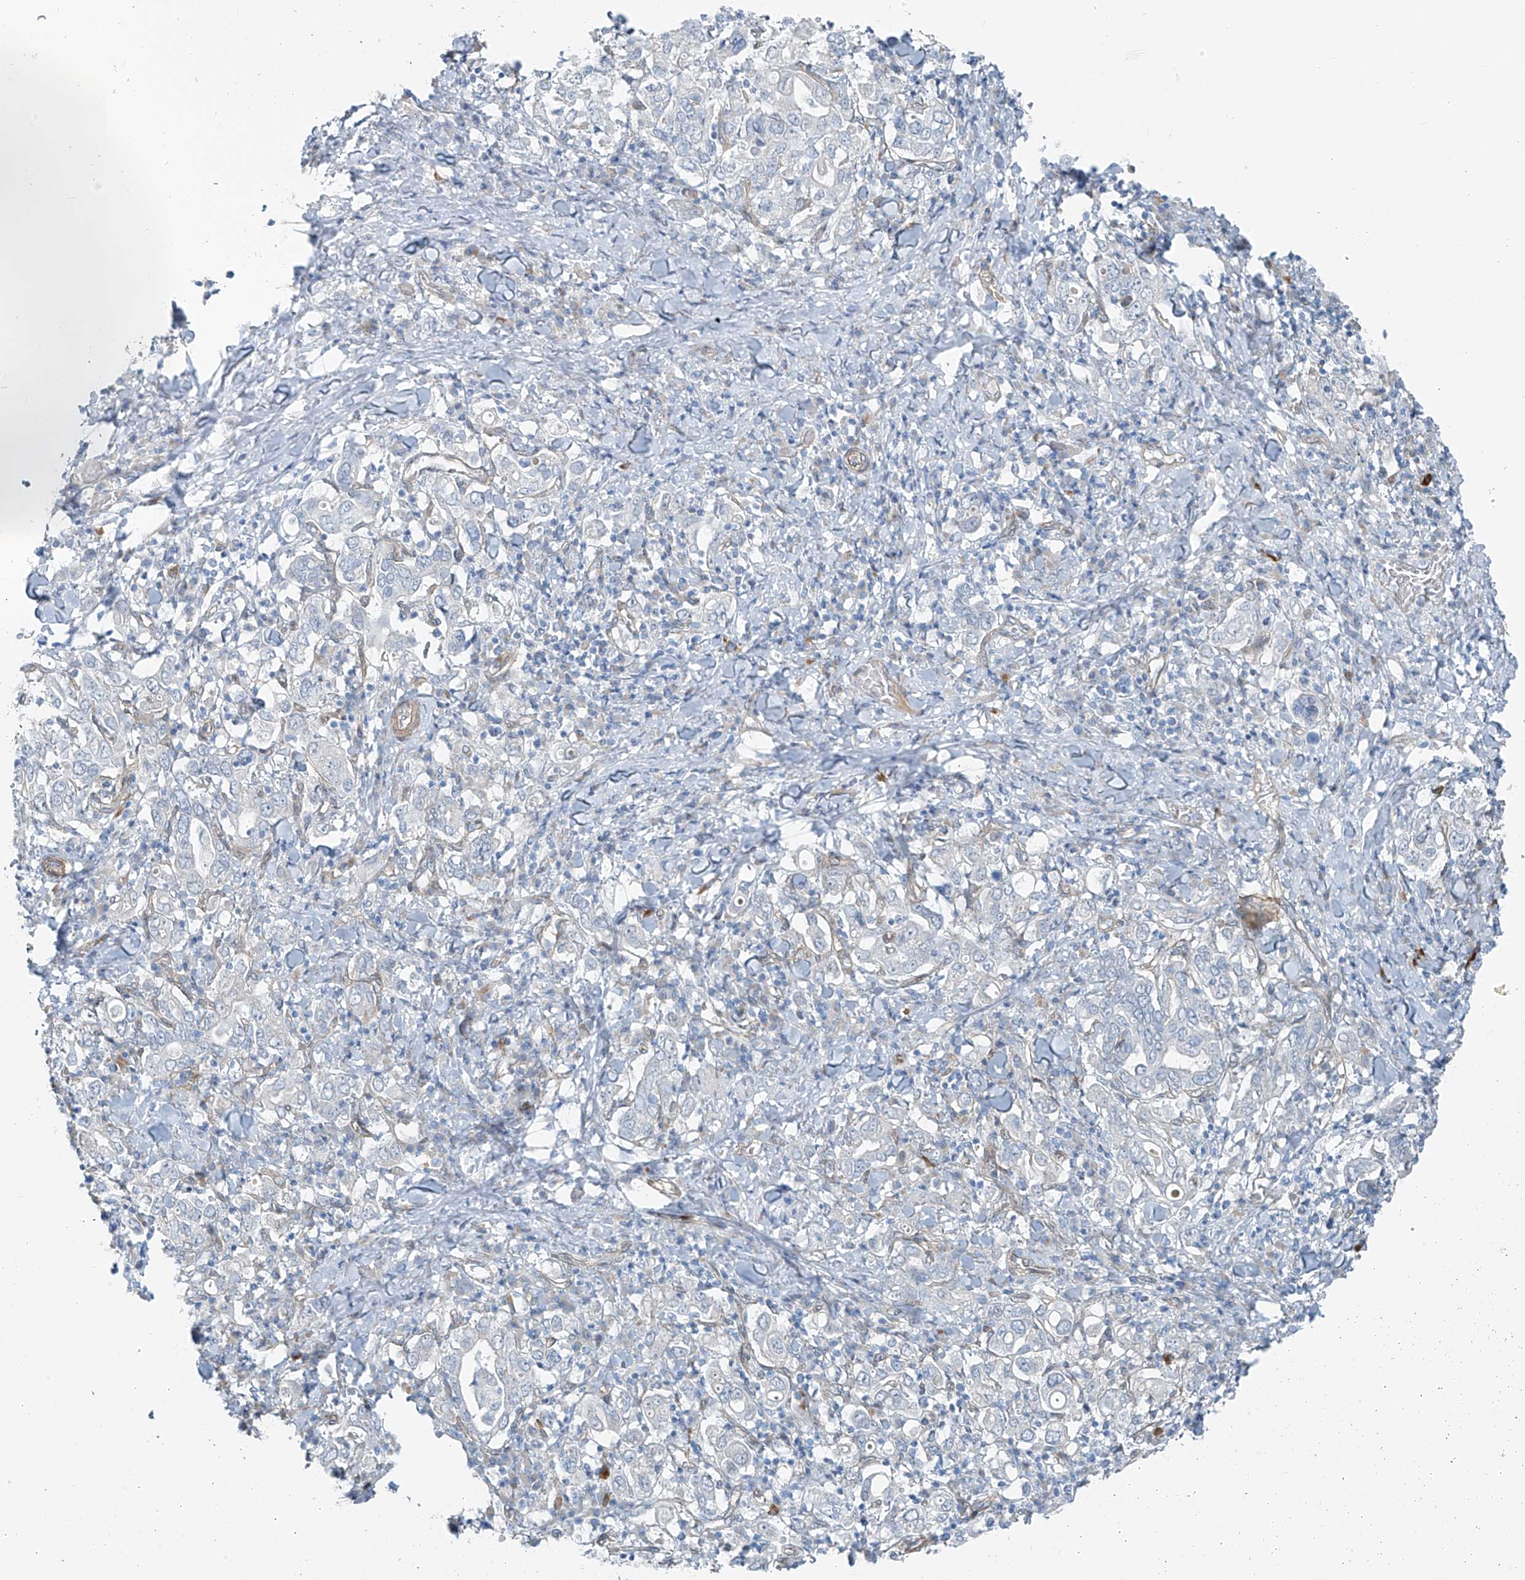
{"staining": {"intensity": "negative", "quantity": "none", "location": "none"}, "tissue": "stomach cancer", "cell_type": "Tumor cells", "image_type": "cancer", "snomed": [{"axis": "morphology", "description": "Adenocarcinoma, NOS"}, {"axis": "topography", "description": "Stomach, upper"}], "caption": "Immunohistochemistry of human stomach adenocarcinoma shows no staining in tumor cells.", "gene": "TNS2", "patient": {"sex": "male", "age": 62}}